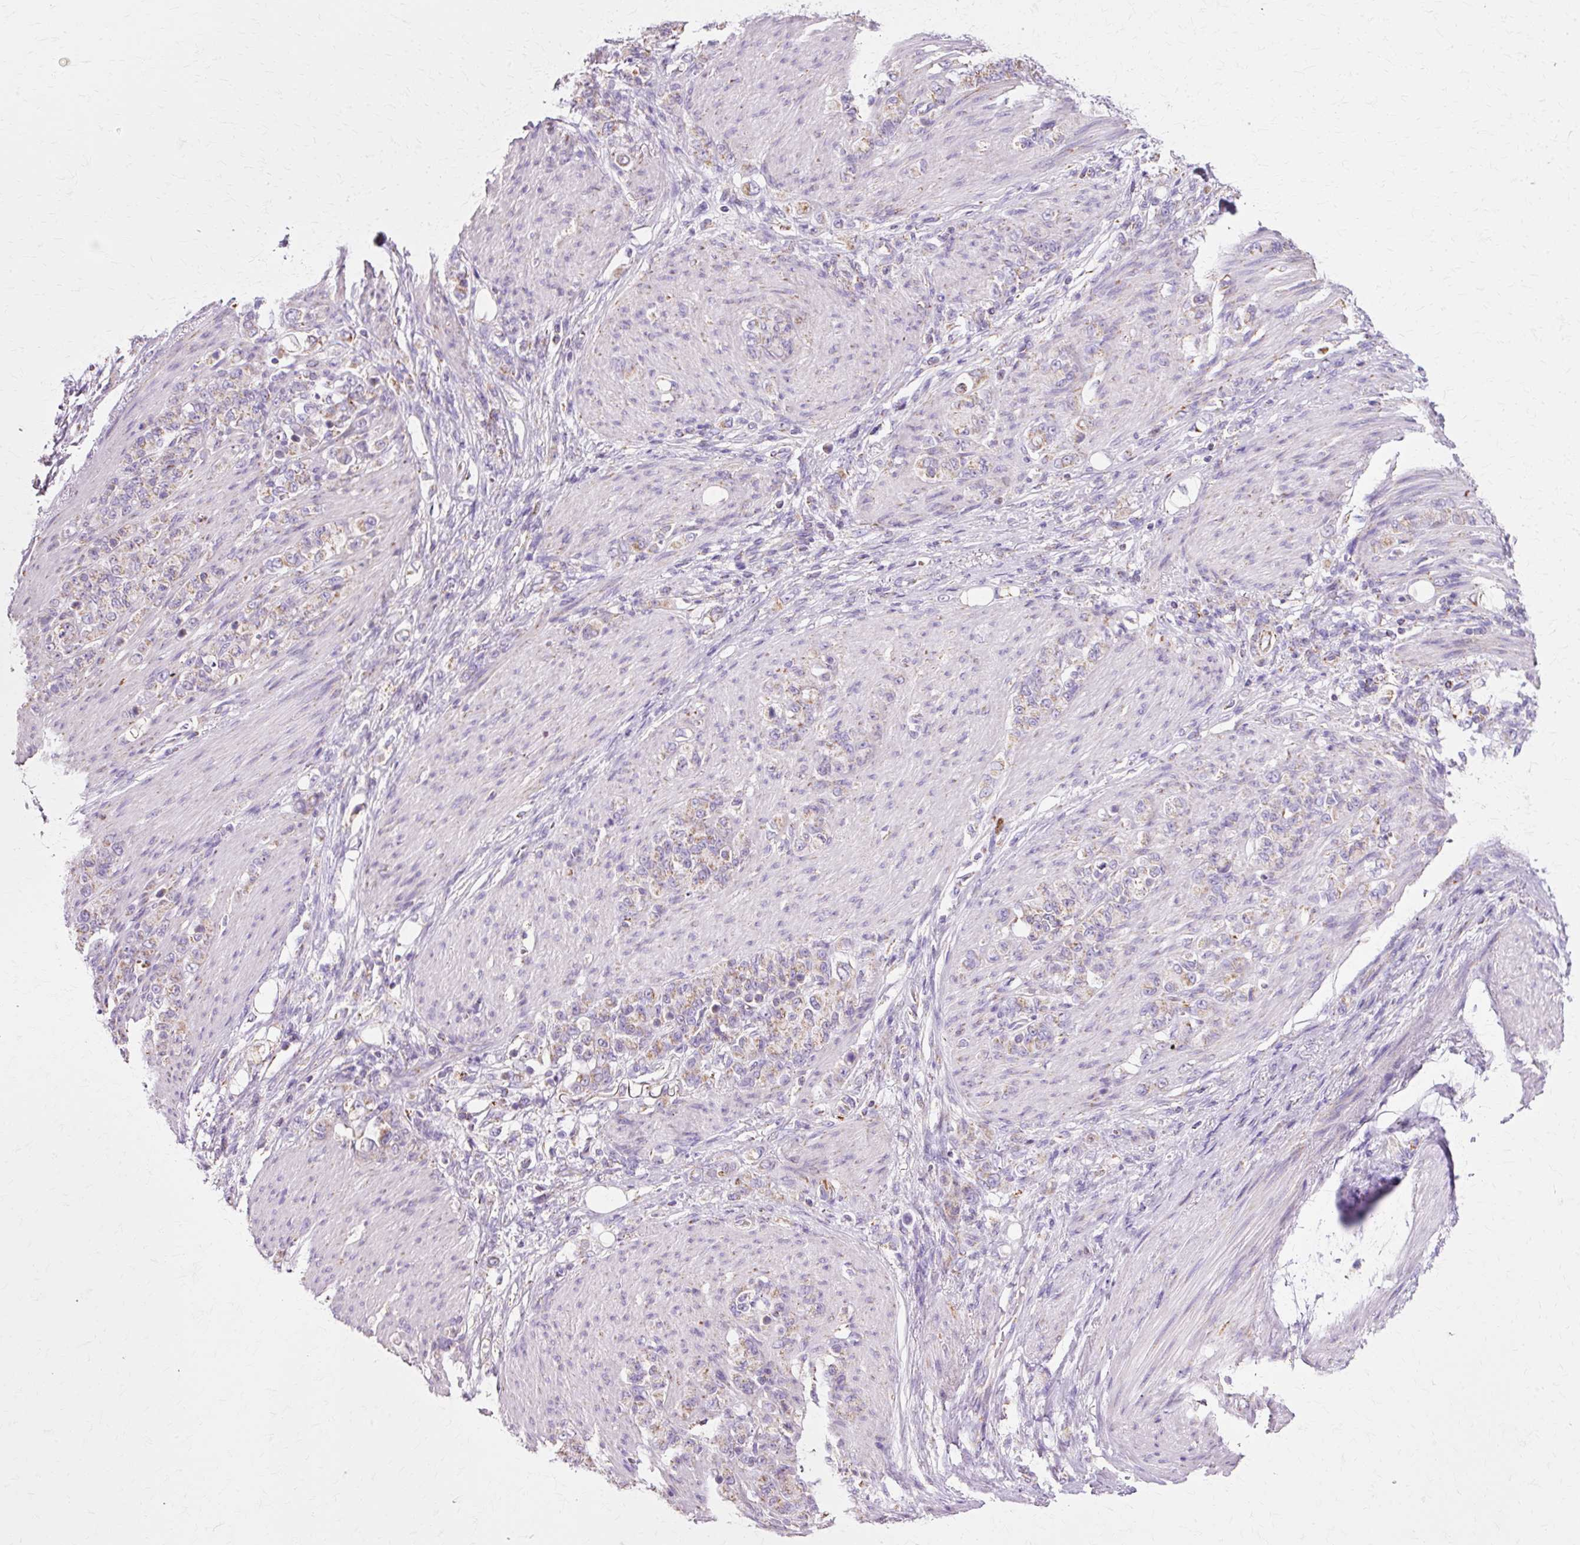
{"staining": {"intensity": "weak", "quantity": "25%-75%", "location": "cytoplasmic/membranous"}, "tissue": "stomach cancer", "cell_type": "Tumor cells", "image_type": "cancer", "snomed": [{"axis": "morphology", "description": "Adenocarcinoma, NOS"}, {"axis": "topography", "description": "Stomach"}], "caption": "The immunohistochemical stain highlights weak cytoplasmic/membranous expression in tumor cells of stomach cancer tissue. (DAB (3,3'-diaminobenzidine) = brown stain, brightfield microscopy at high magnification).", "gene": "ATP5PO", "patient": {"sex": "female", "age": 79}}